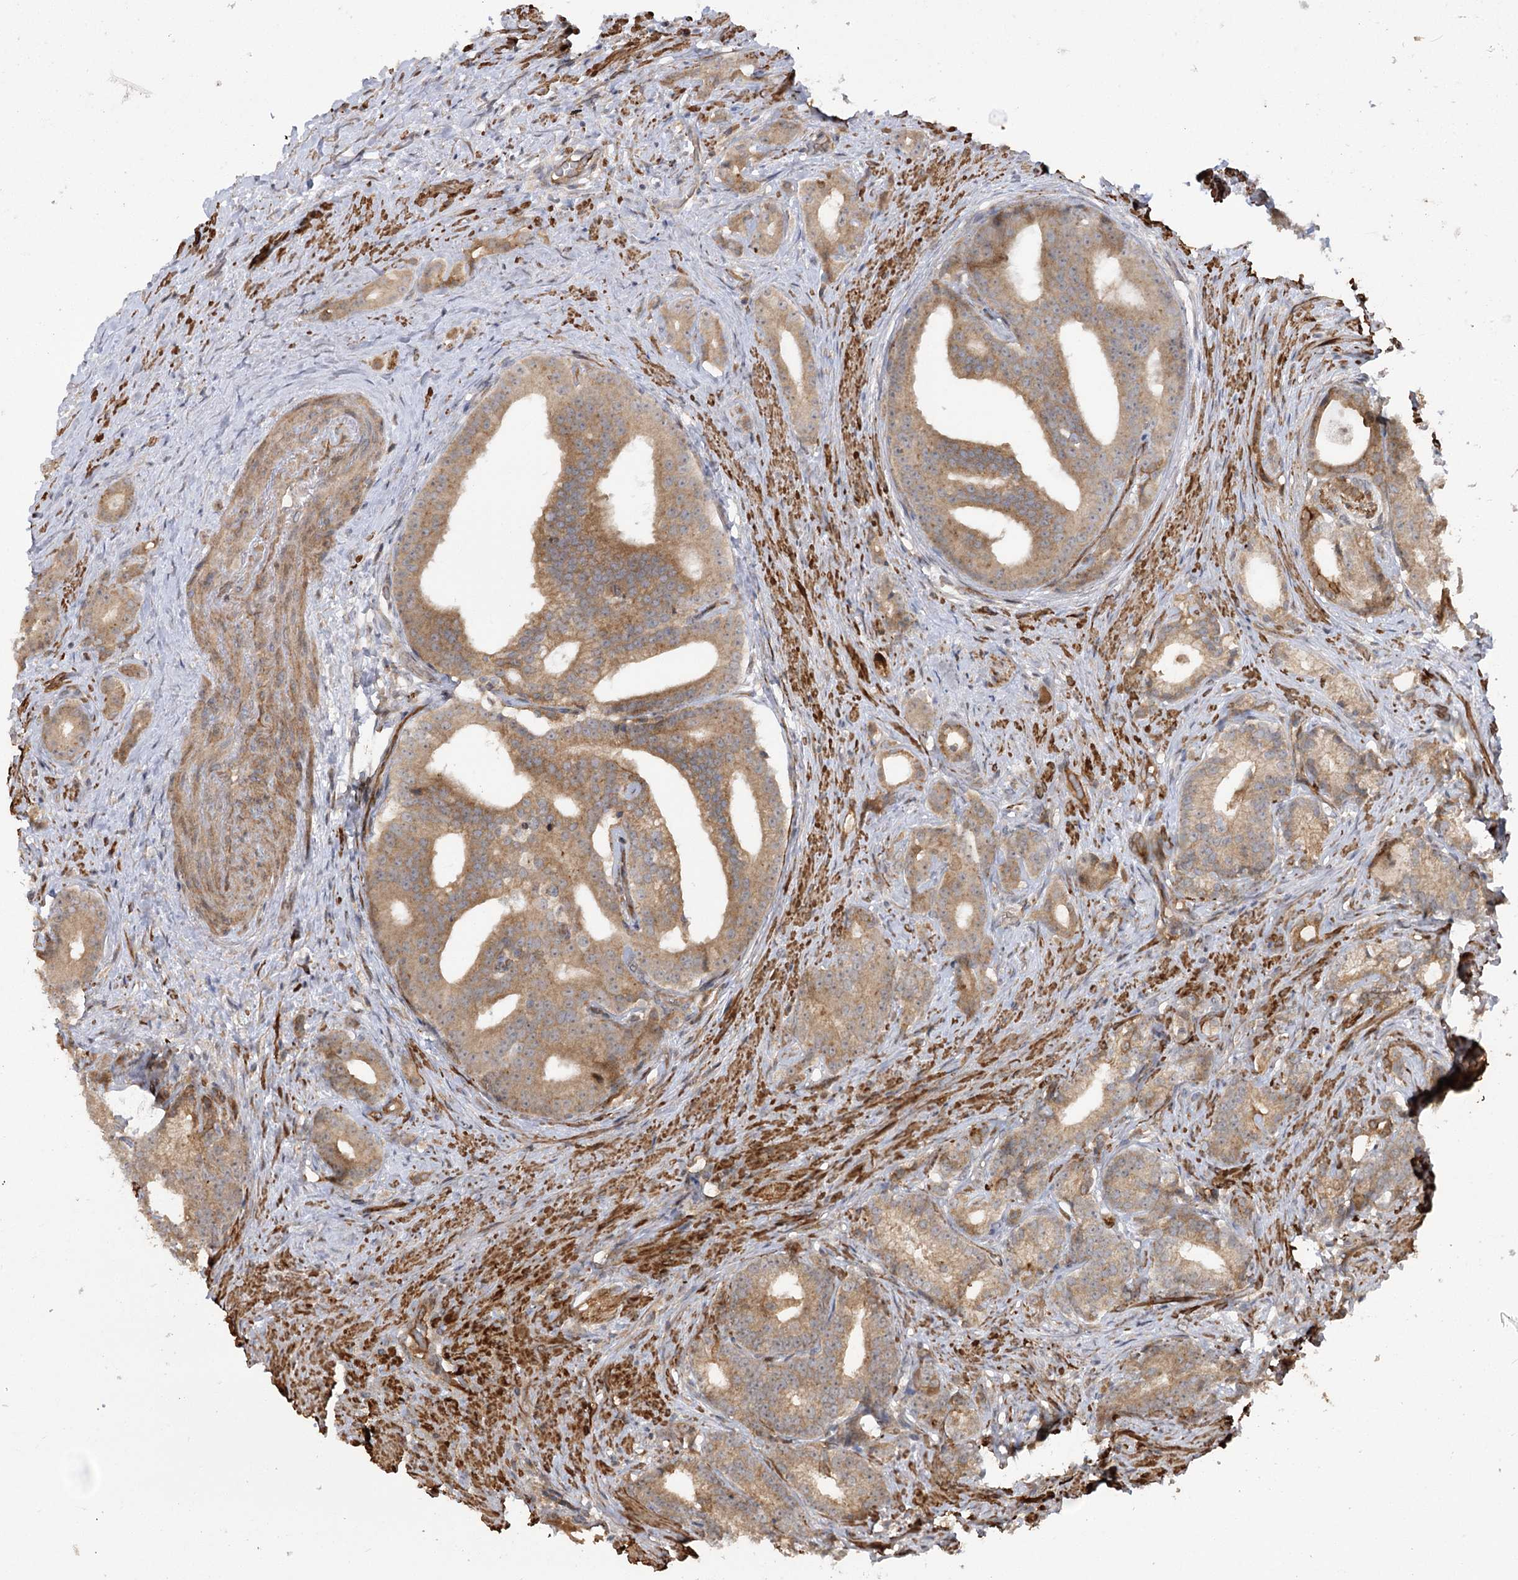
{"staining": {"intensity": "moderate", "quantity": ">75%", "location": "cytoplasmic/membranous"}, "tissue": "prostate cancer", "cell_type": "Tumor cells", "image_type": "cancer", "snomed": [{"axis": "morphology", "description": "Adenocarcinoma, Low grade"}, {"axis": "topography", "description": "Prostate"}], "caption": "A medium amount of moderate cytoplasmic/membranous positivity is appreciated in about >75% of tumor cells in prostate cancer (adenocarcinoma (low-grade)) tissue.", "gene": "KCNN2", "patient": {"sex": "male", "age": 71}}